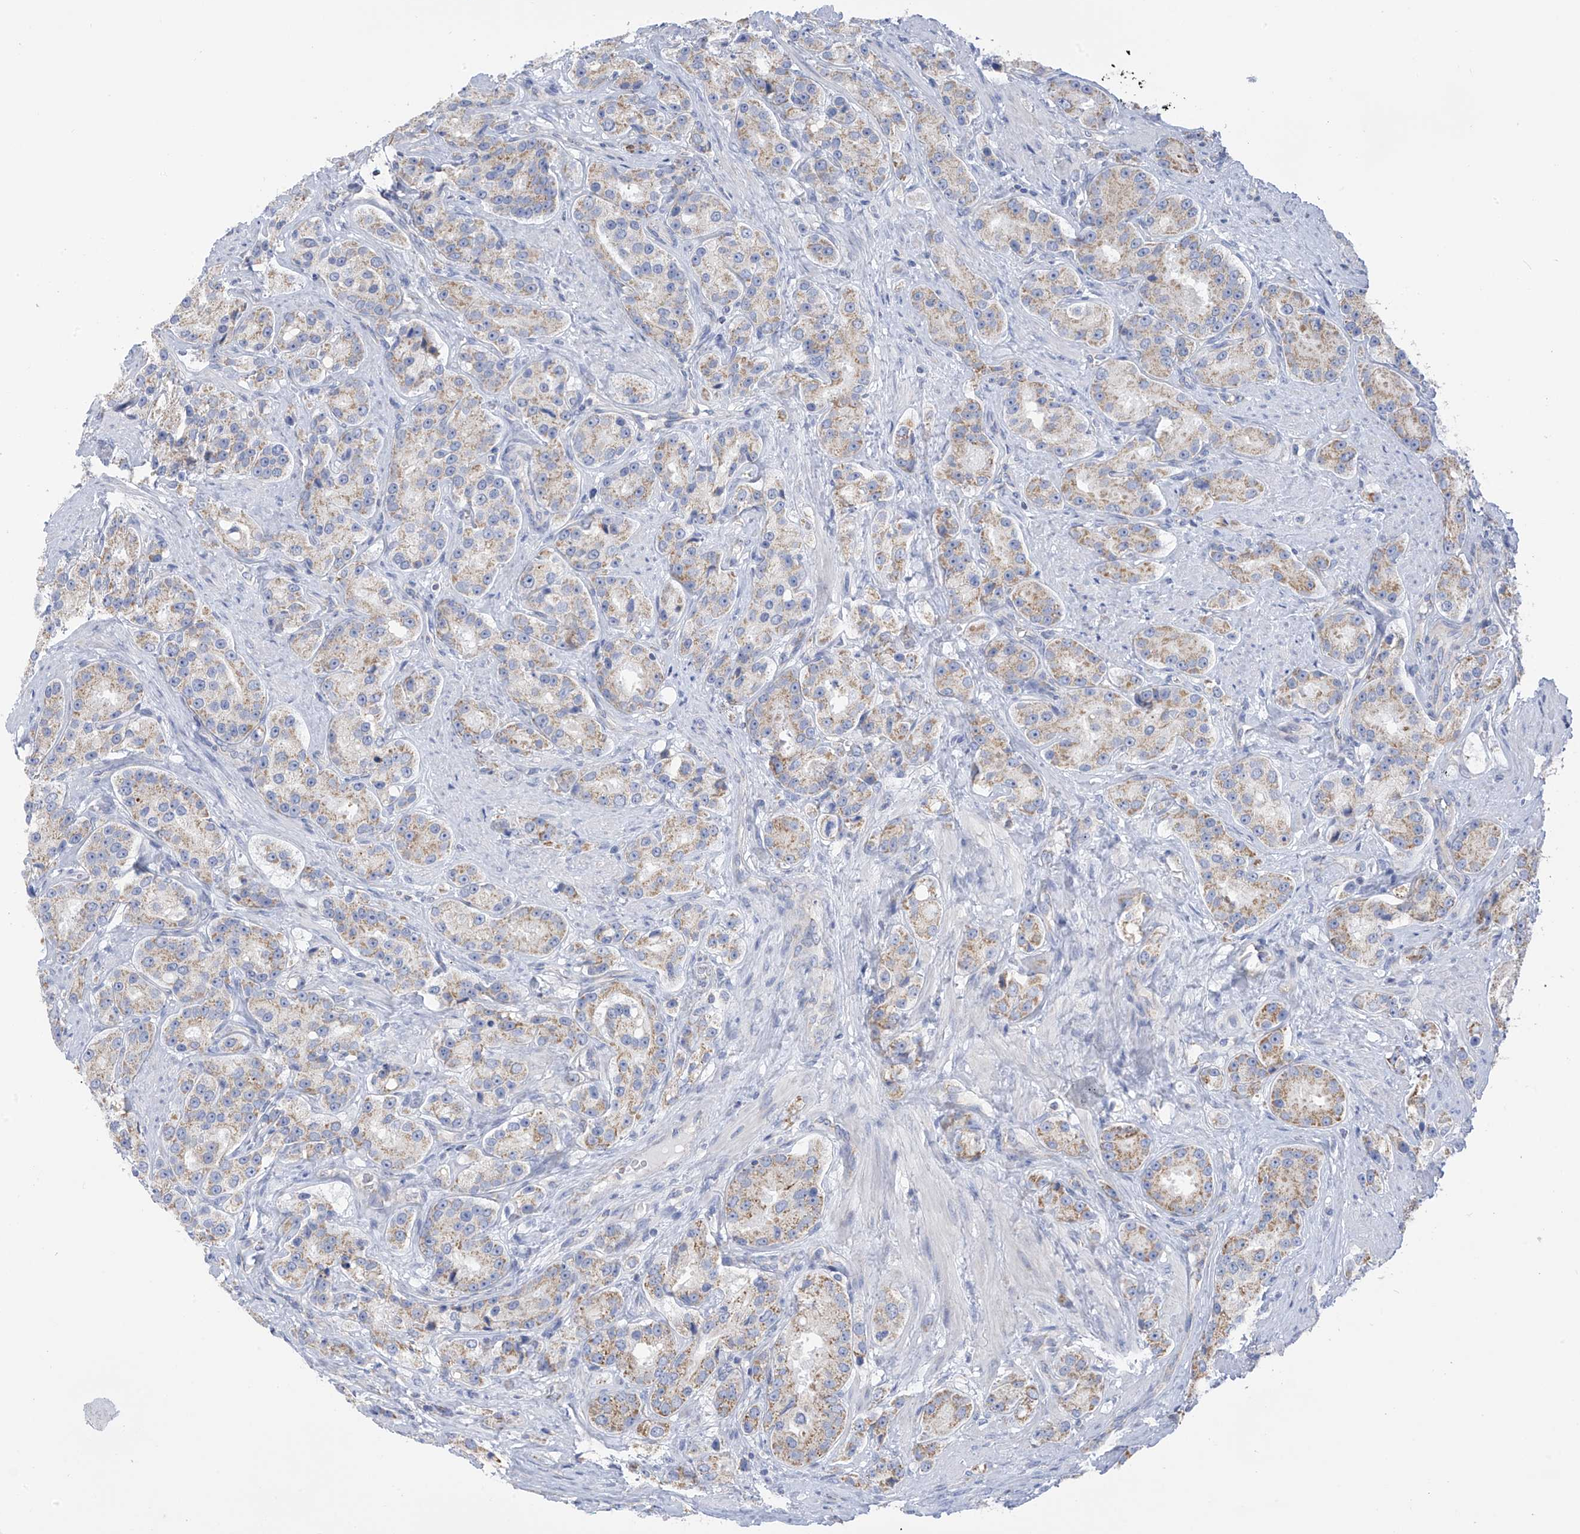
{"staining": {"intensity": "moderate", "quantity": "25%-75%", "location": "cytoplasmic/membranous"}, "tissue": "prostate cancer", "cell_type": "Tumor cells", "image_type": "cancer", "snomed": [{"axis": "morphology", "description": "Adenocarcinoma, High grade"}, {"axis": "topography", "description": "Prostate"}], "caption": "IHC staining of prostate cancer, which demonstrates medium levels of moderate cytoplasmic/membranous staining in about 25%-75% of tumor cells indicating moderate cytoplasmic/membranous protein staining. The staining was performed using DAB (brown) for protein detection and nuclei were counterstained in hematoxylin (blue).", "gene": "PNPT1", "patient": {"sex": "male", "age": 60}}